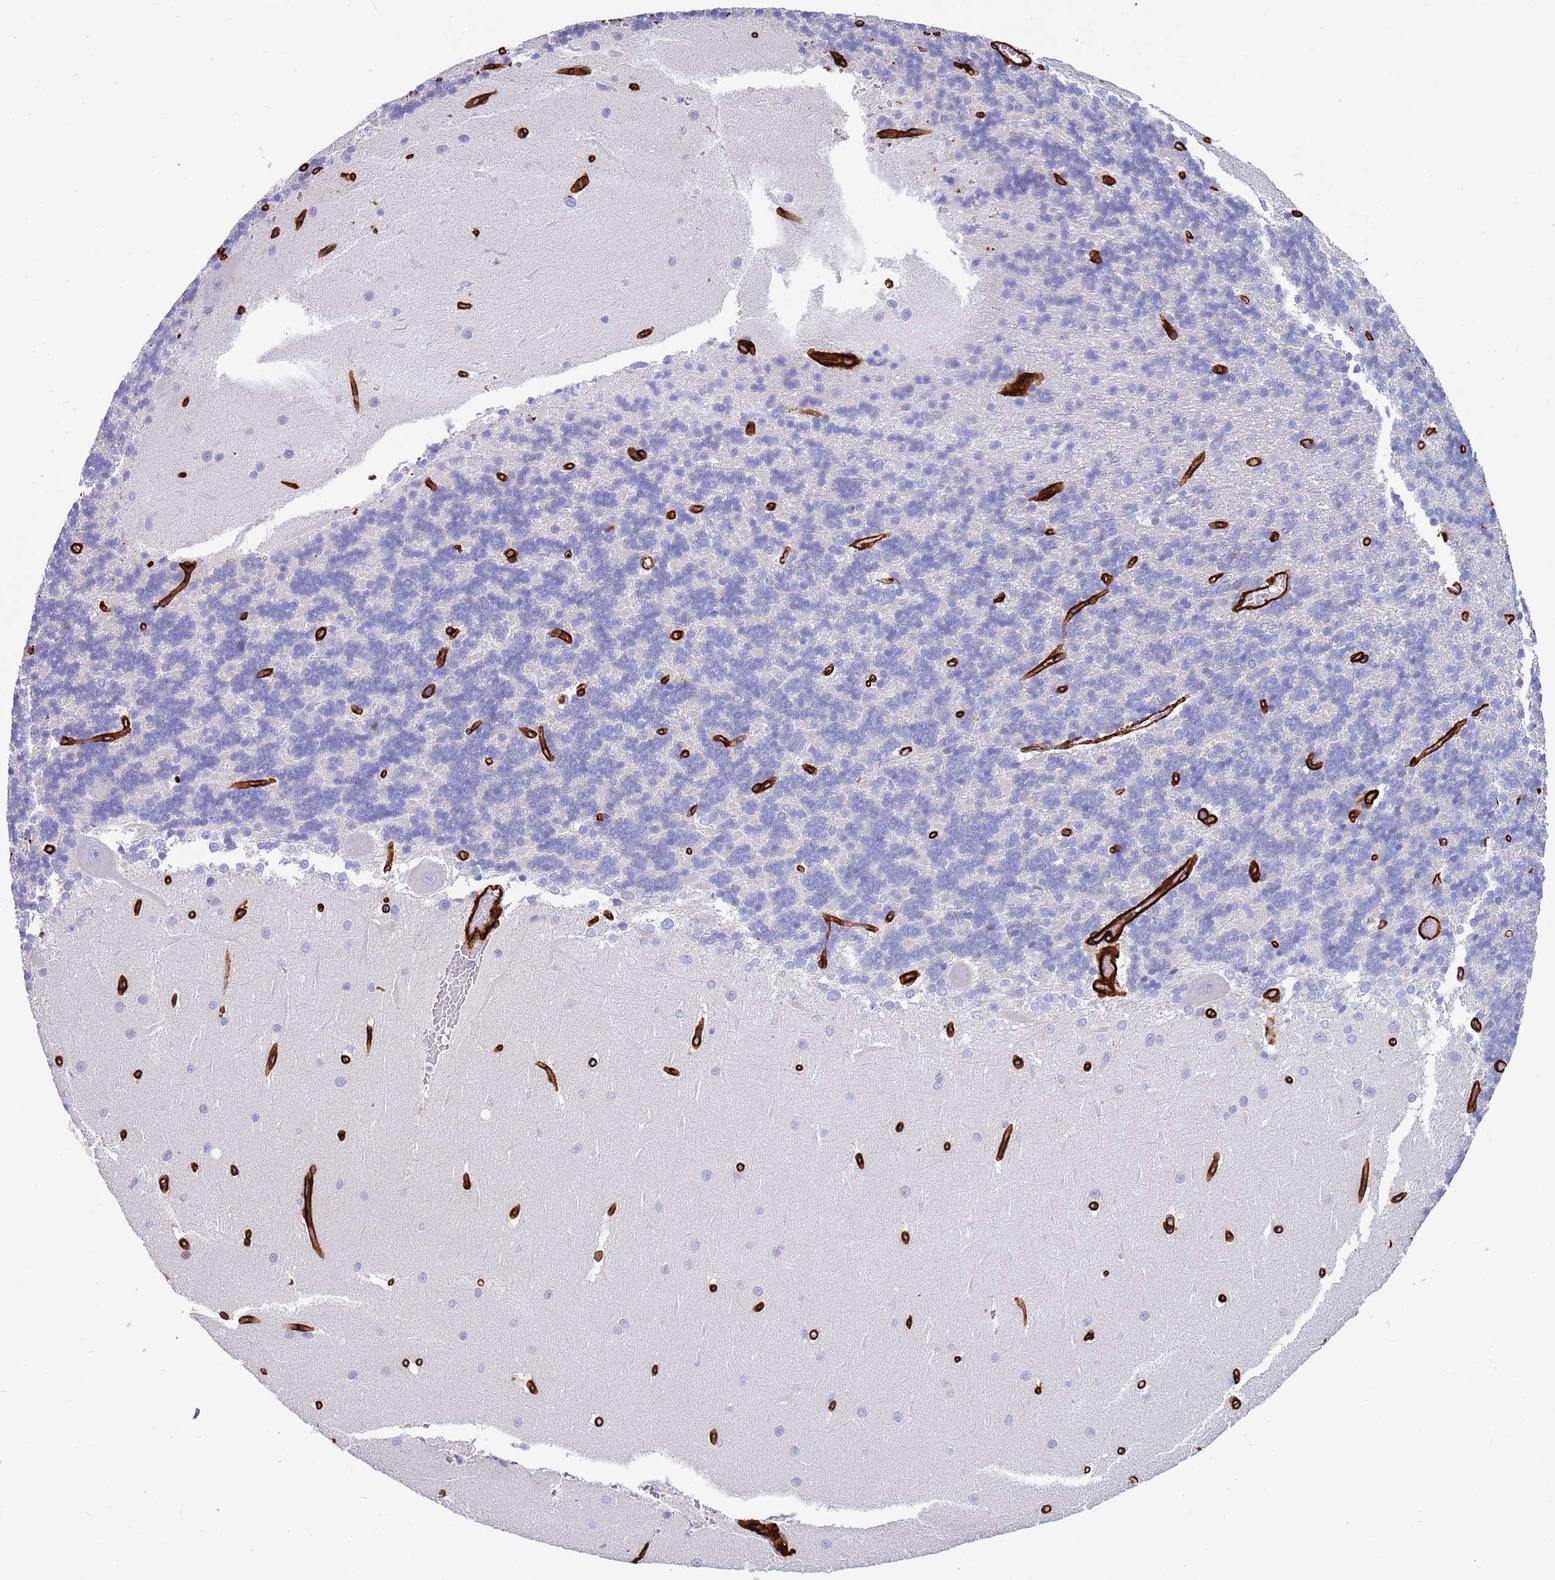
{"staining": {"intensity": "negative", "quantity": "none", "location": "none"}, "tissue": "cerebellum", "cell_type": "Cells in granular layer", "image_type": "normal", "snomed": [{"axis": "morphology", "description": "Normal tissue, NOS"}, {"axis": "topography", "description": "Cerebellum"}], "caption": "Immunohistochemical staining of benign cerebellum demonstrates no significant positivity in cells in granular layer. (Immunohistochemistry (ihc), brightfield microscopy, high magnification).", "gene": "CAV2", "patient": {"sex": "male", "age": 37}}